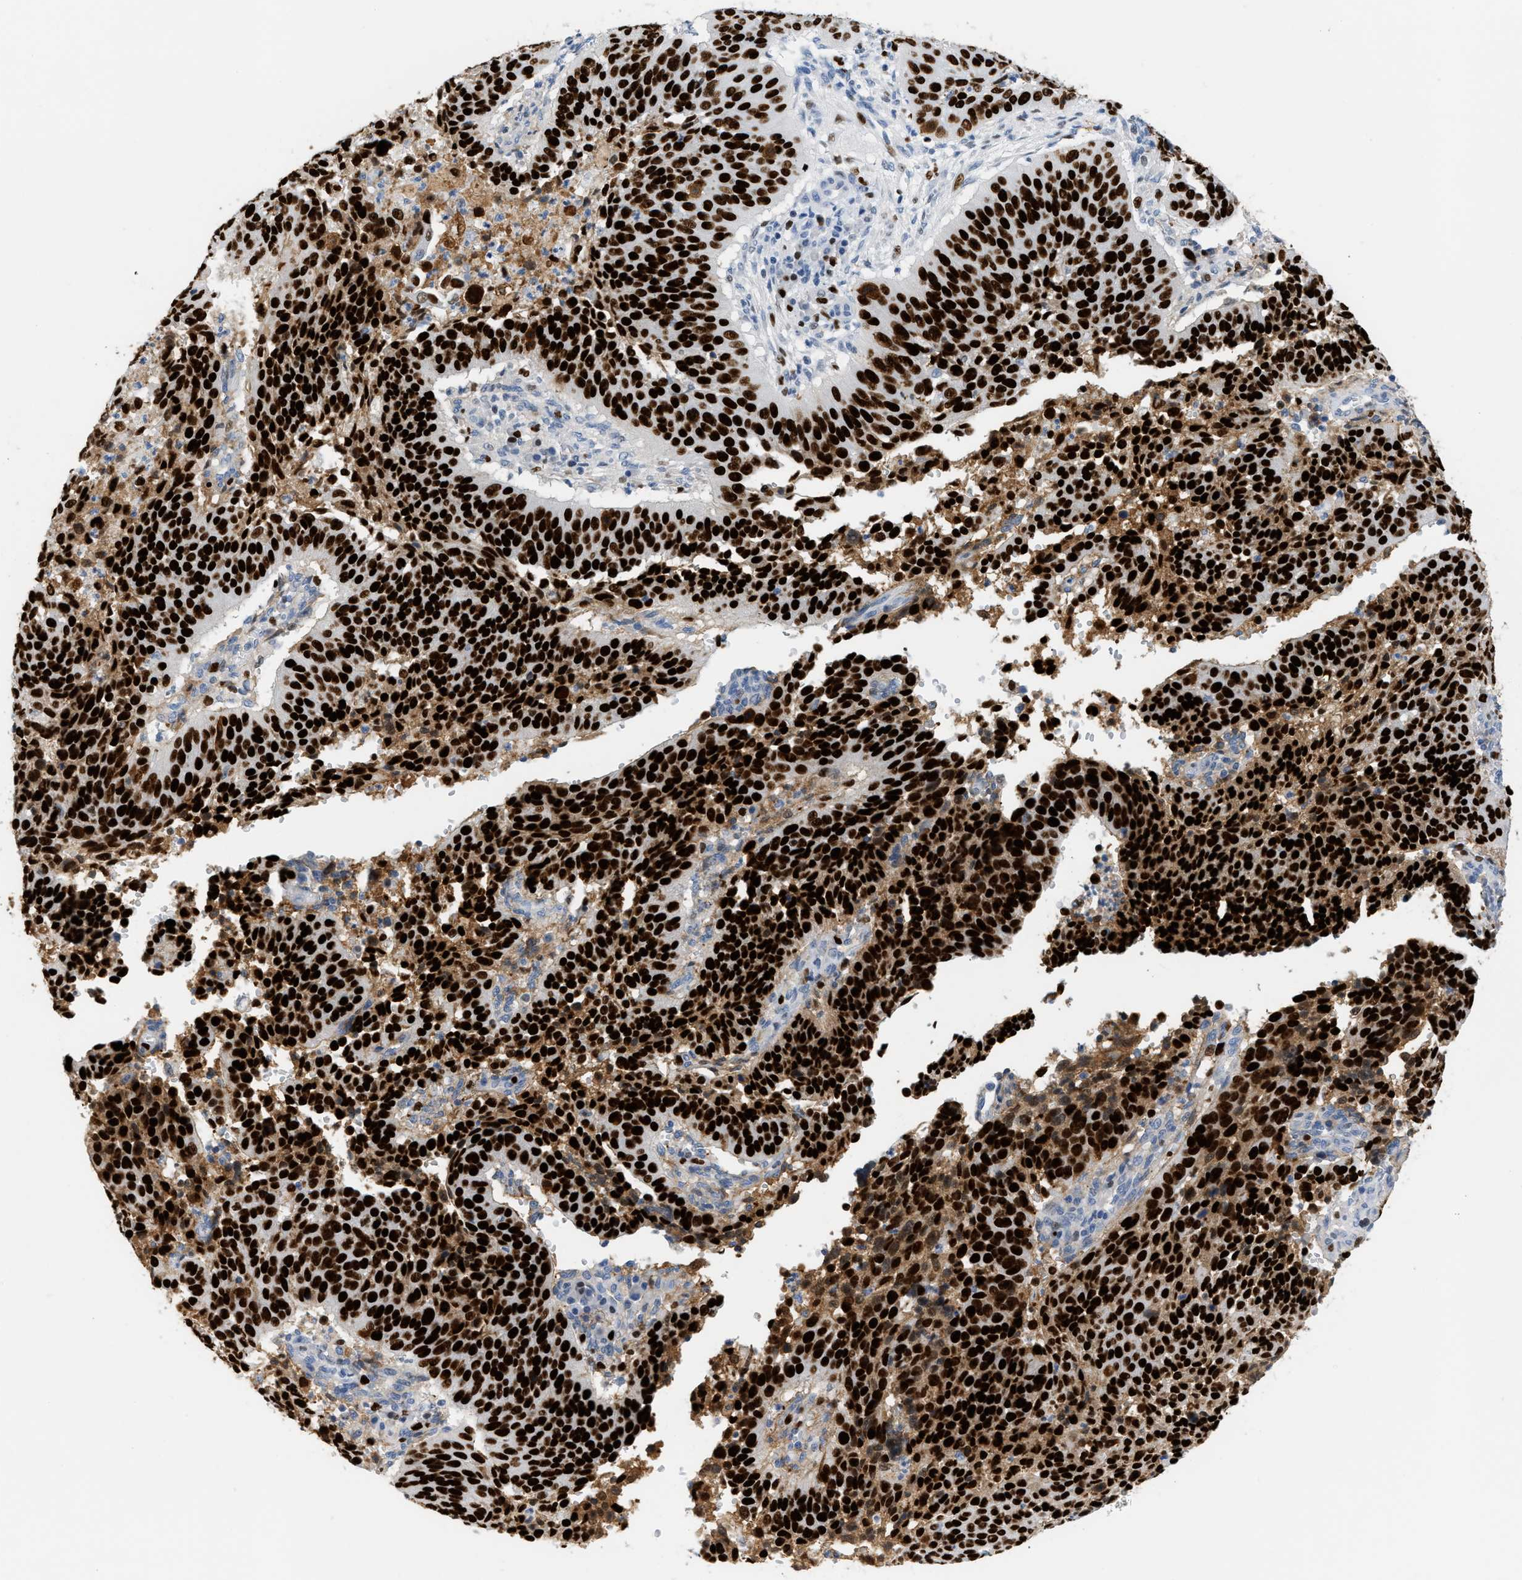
{"staining": {"intensity": "strong", "quantity": ">75%", "location": "cytoplasmic/membranous,nuclear"}, "tissue": "cervical cancer", "cell_type": "Tumor cells", "image_type": "cancer", "snomed": [{"axis": "morphology", "description": "Normal tissue, NOS"}, {"axis": "morphology", "description": "Squamous cell carcinoma, NOS"}, {"axis": "topography", "description": "Cervix"}], "caption": "The micrograph demonstrates a brown stain indicating the presence of a protein in the cytoplasmic/membranous and nuclear of tumor cells in cervical cancer.", "gene": "MCM7", "patient": {"sex": "female", "age": 39}}